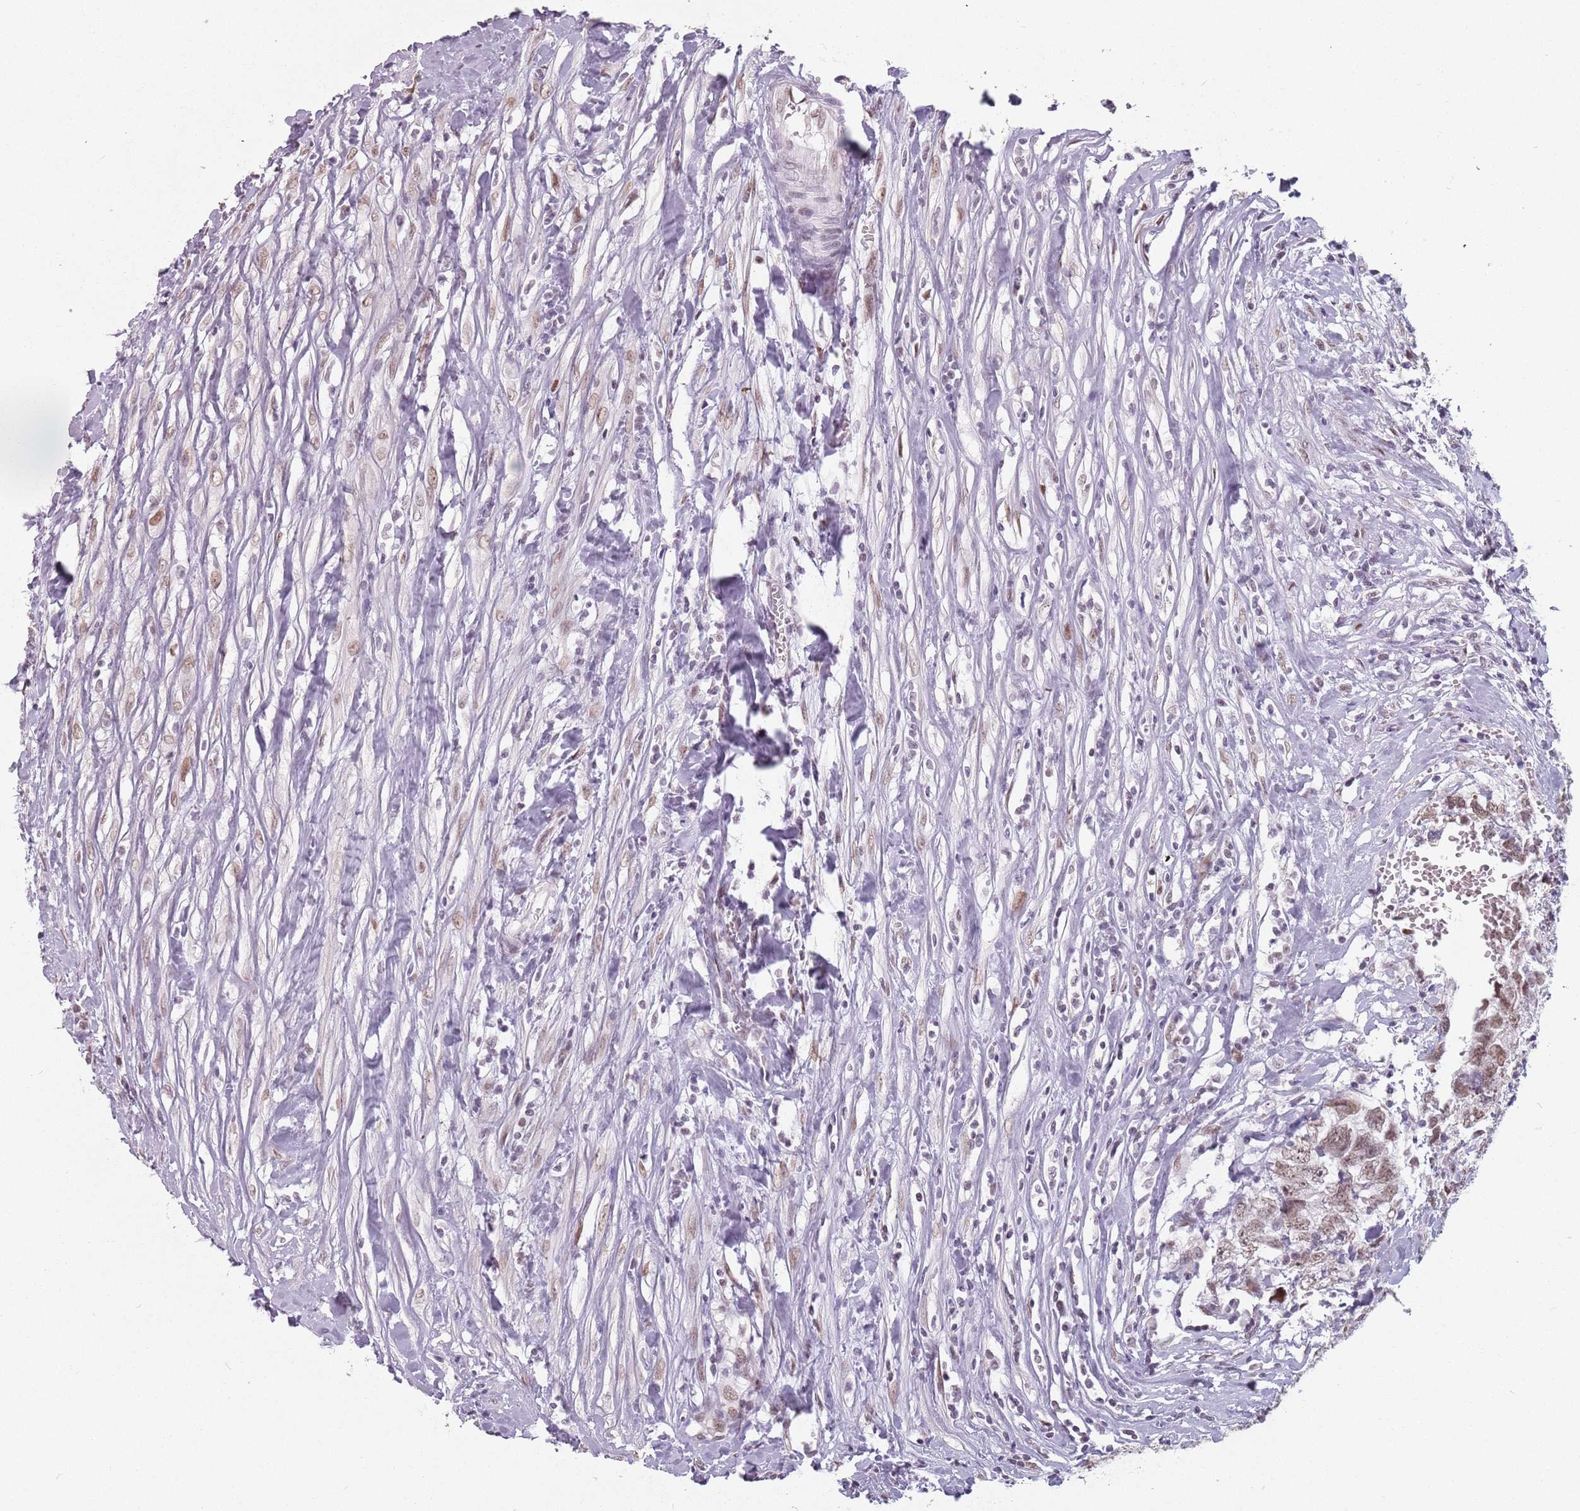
{"staining": {"intensity": "moderate", "quantity": ">75%", "location": "nuclear"}, "tissue": "testis cancer", "cell_type": "Tumor cells", "image_type": "cancer", "snomed": [{"axis": "morphology", "description": "Seminoma, NOS"}, {"axis": "morphology", "description": "Carcinoma, Embryonal, NOS"}, {"axis": "topography", "description": "Testis"}], "caption": "Protein expression analysis of human testis cancer (embryonal carcinoma) reveals moderate nuclear staining in approximately >75% of tumor cells.", "gene": "PTCHD1", "patient": {"sex": "male", "age": 29}}